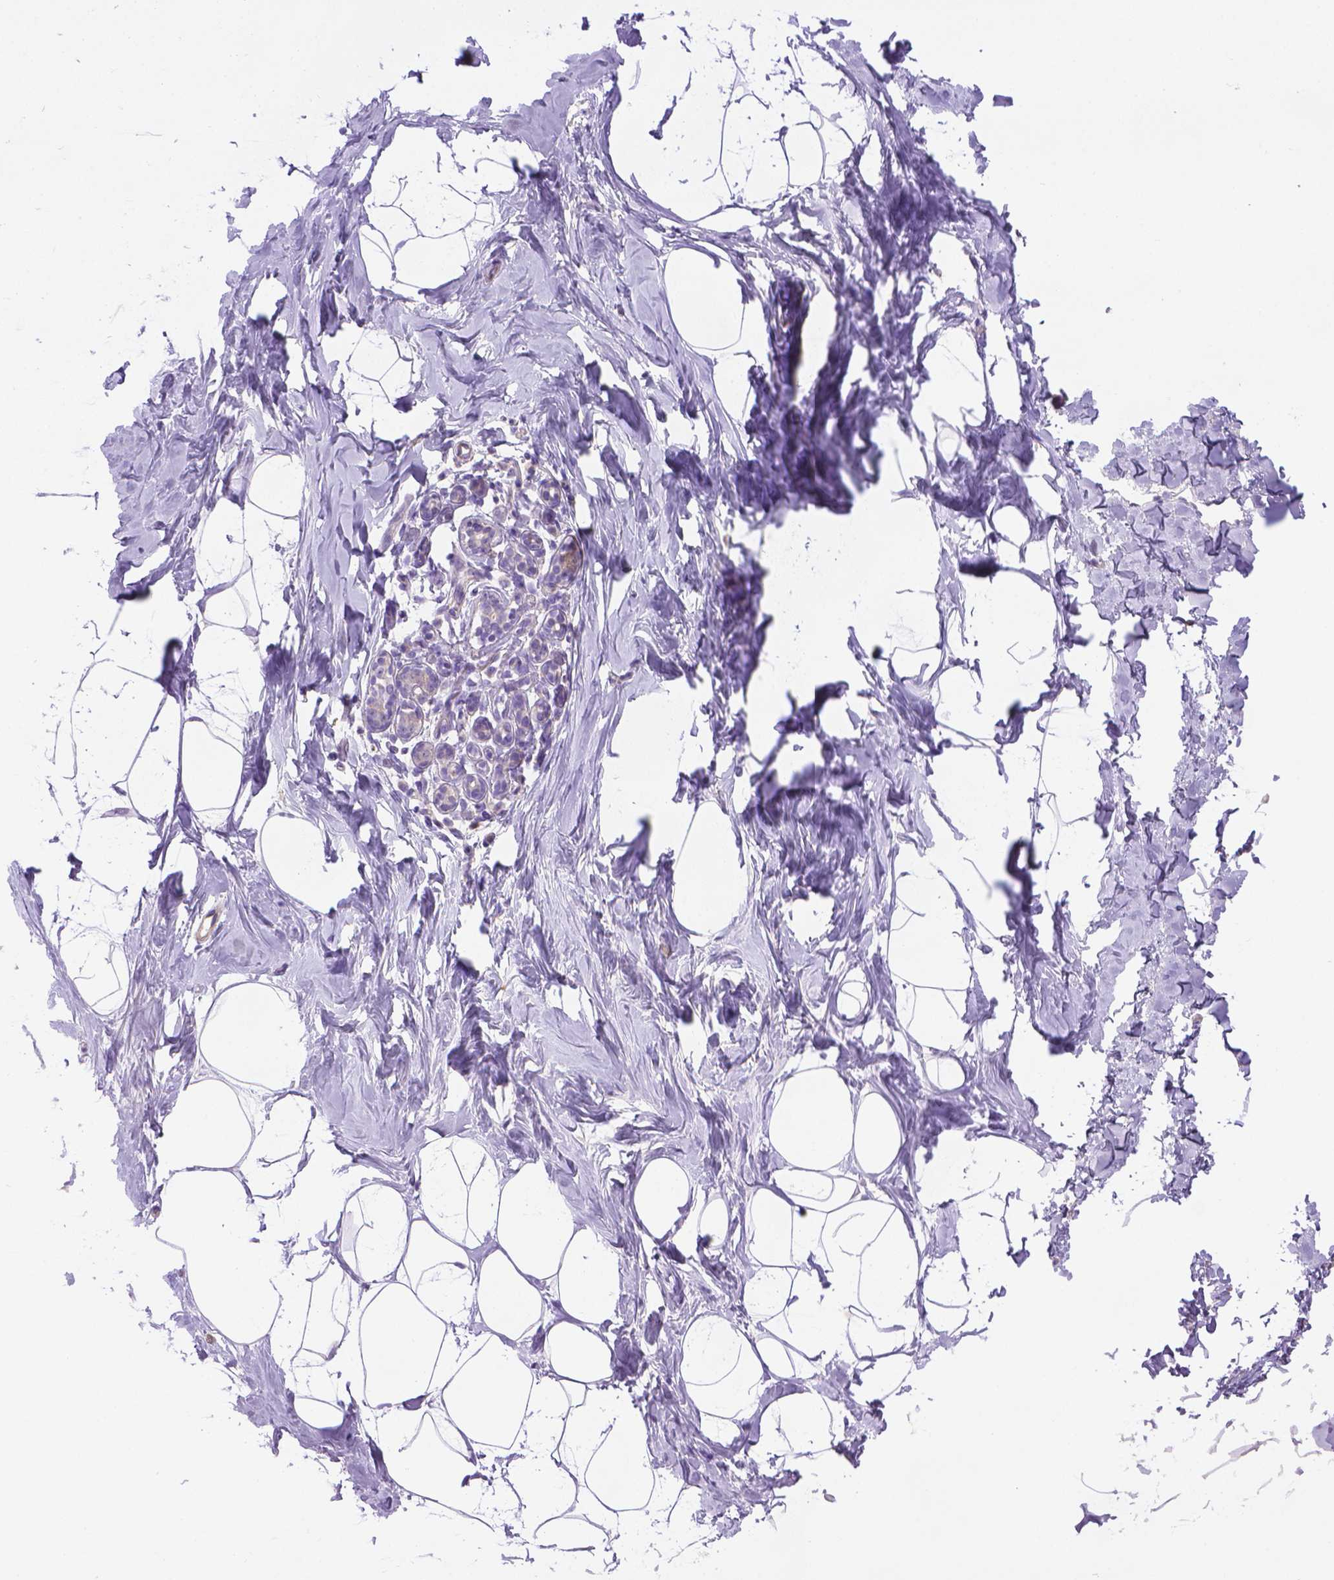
{"staining": {"intensity": "negative", "quantity": "none", "location": "none"}, "tissue": "breast", "cell_type": "Adipocytes", "image_type": "normal", "snomed": [{"axis": "morphology", "description": "Normal tissue, NOS"}, {"axis": "topography", "description": "Breast"}], "caption": "Immunohistochemistry (IHC) of unremarkable breast exhibits no staining in adipocytes. (Immunohistochemistry (IHC), brightfield microscopy, high magnification).", "gene": "SLC51B", "patient": {"sex": "female", "age": 32}}